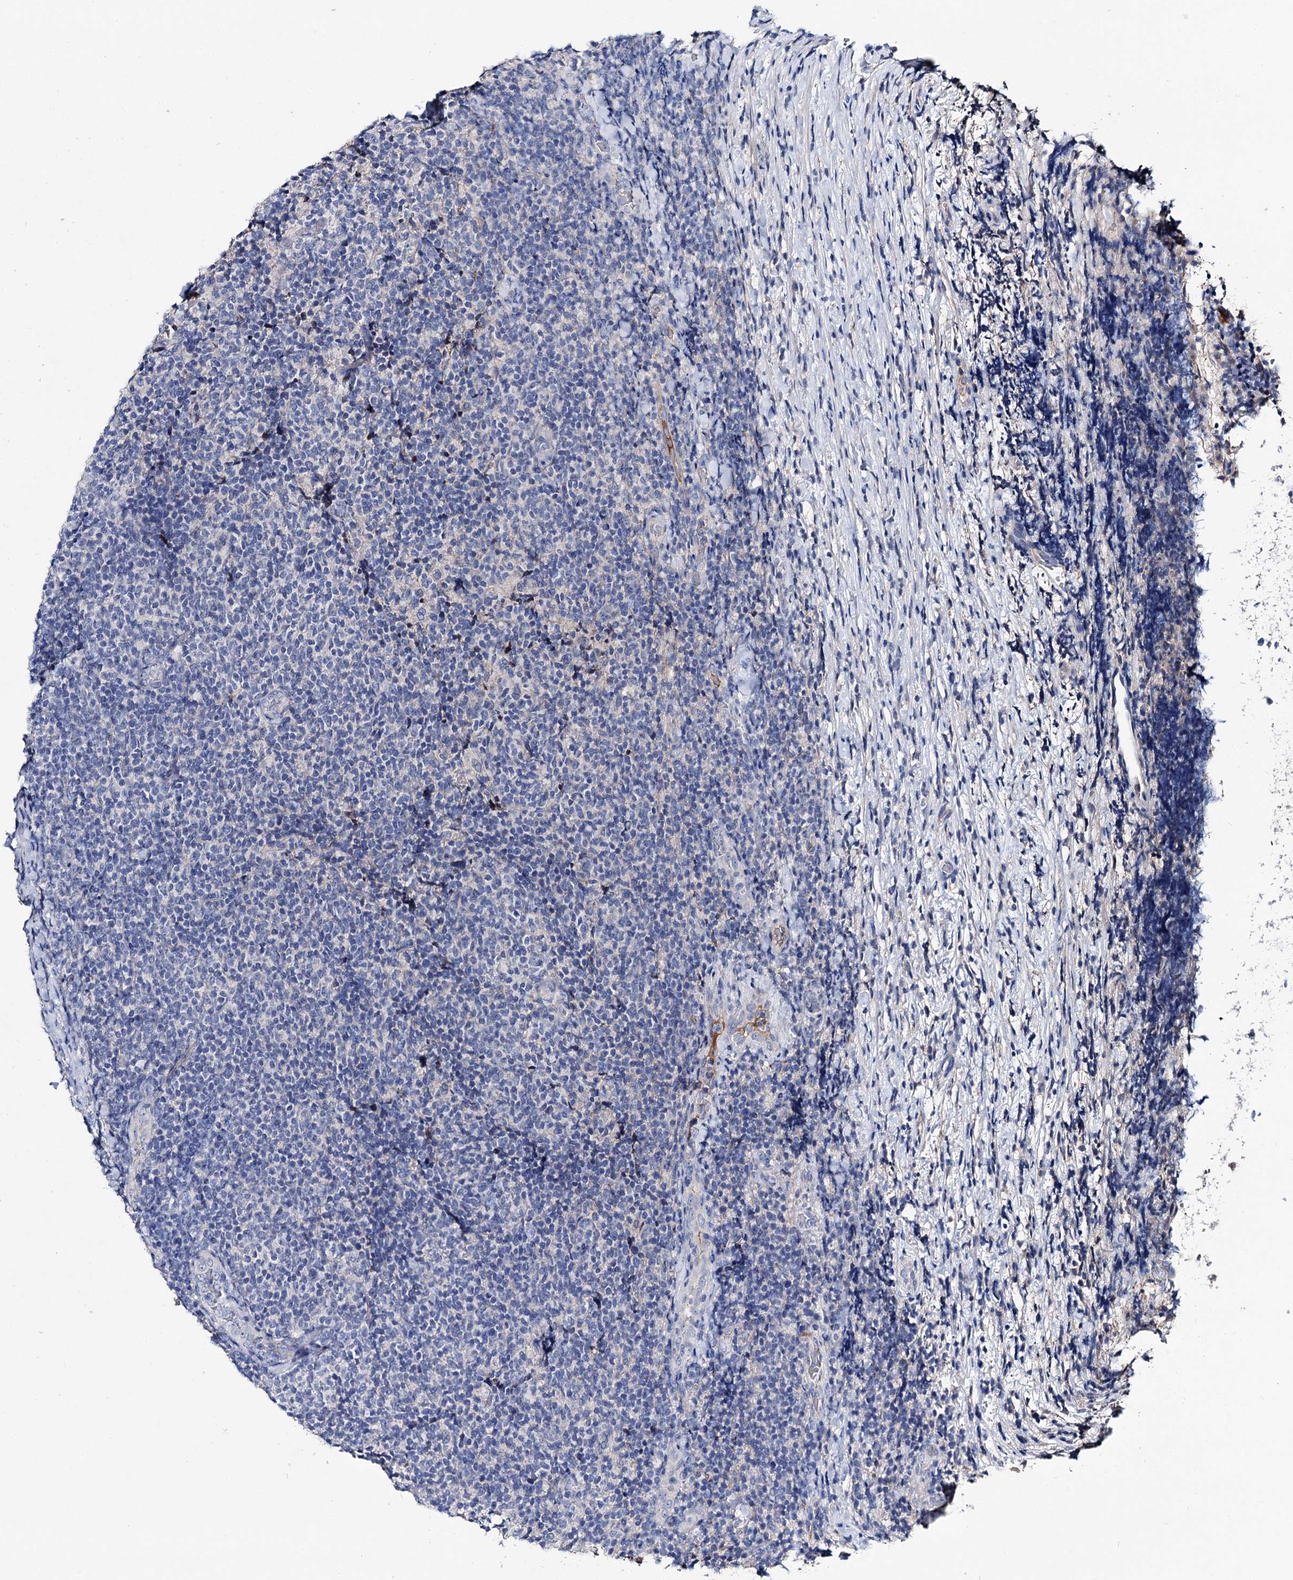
{"staining": {"intensity": "negative", "quantity": "none", "location": "none"}, "tissue": "lymphoma", "cell_type": "Tumor cells", "image_type": "cancer", "snomed": [{"axis": "morphology", "description": "Malignant lymphoma, non-Hodgkin's type, Low grade"}, {"axis": "topography", "description": "Lymph node"}], "caption": "IHC image of neoplastic tissue: human lymphoma stained with DAB demonstrates no significant protein positivity in tumor cells.", "gene": "PPP1R32", "patient": {"sex": "male", "age": 66}}